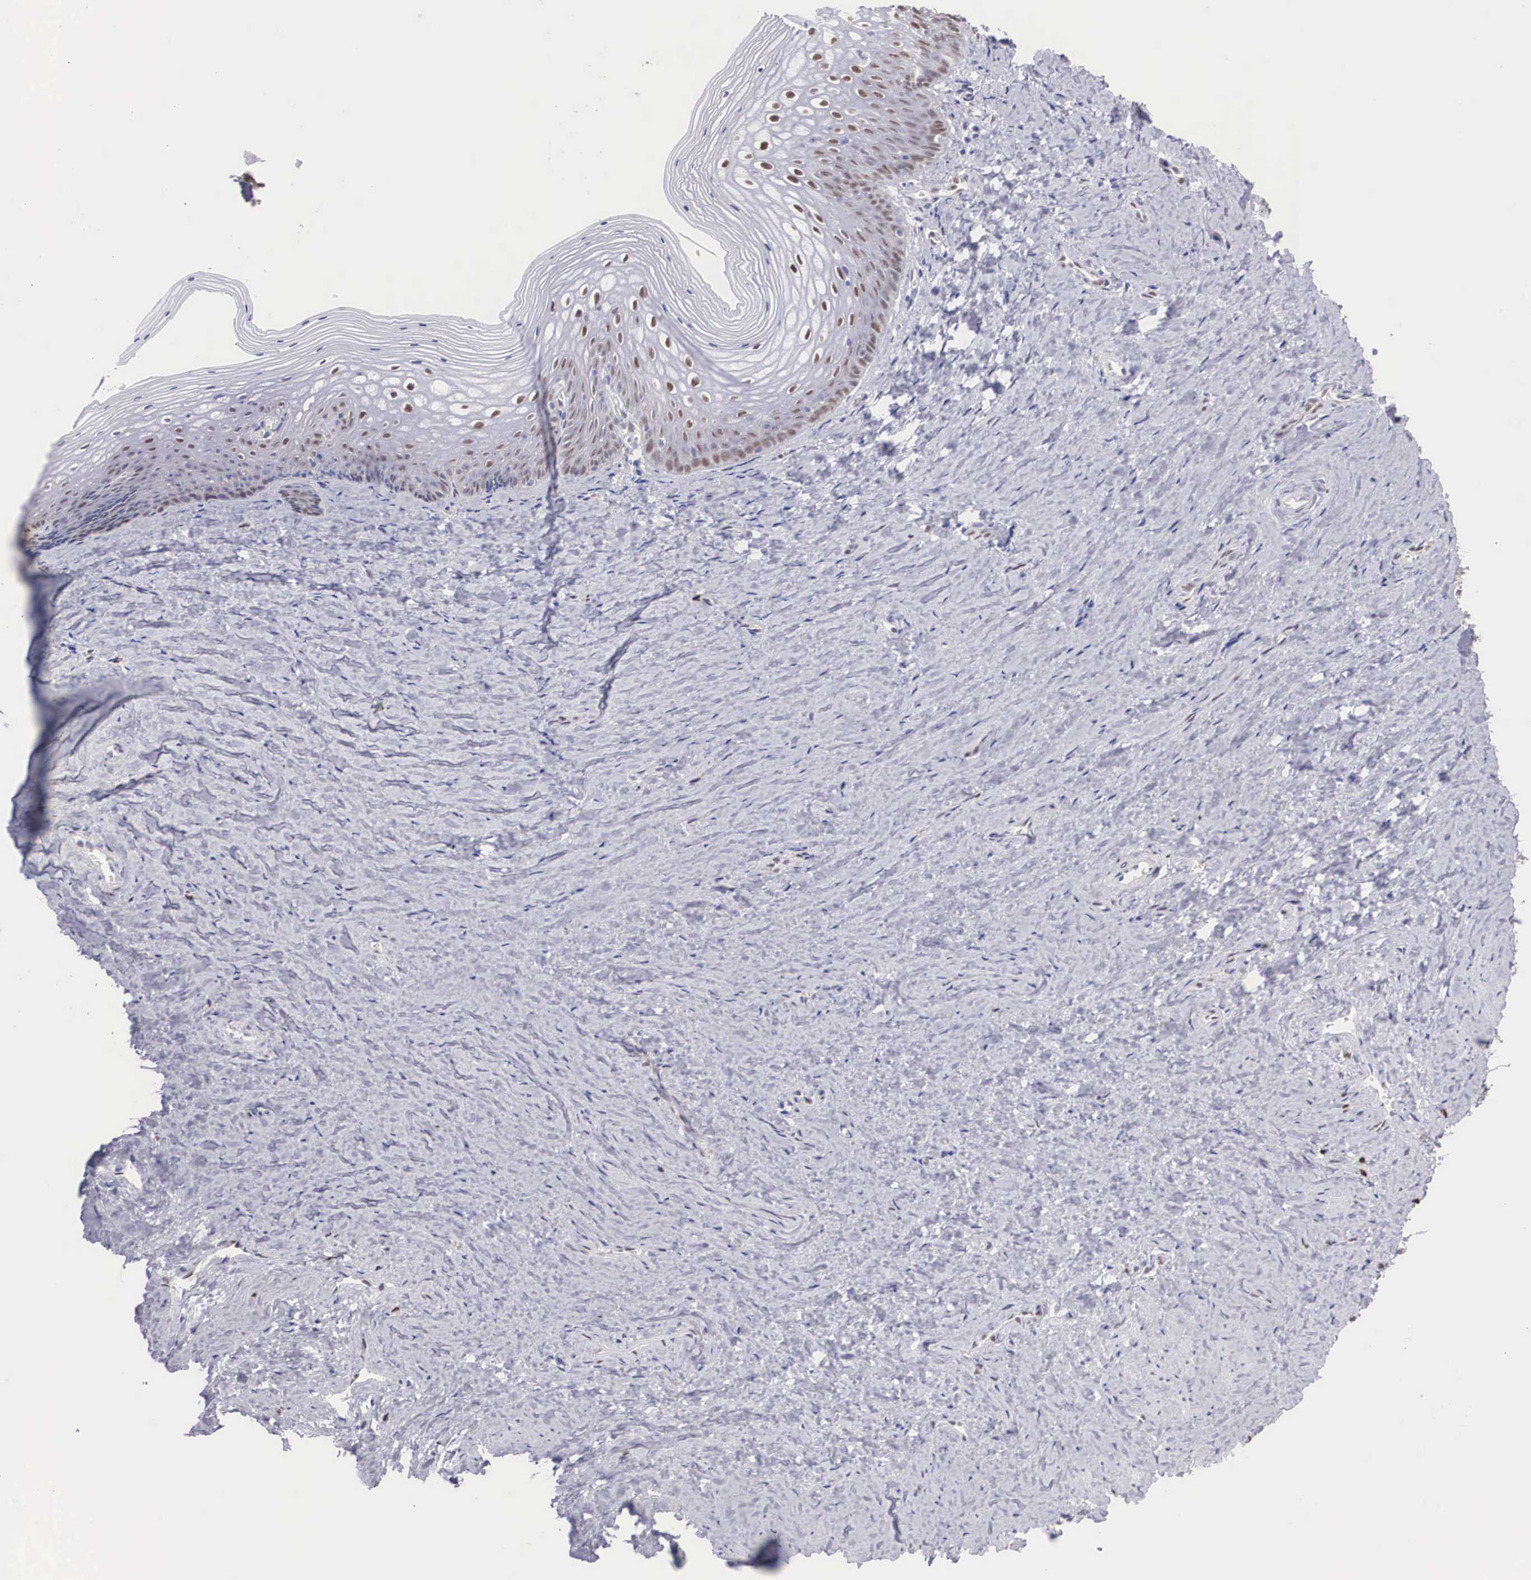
{"staining": {"intensity": "moderate", "quantity": "25%-75%", "location": "nuclear"}, "tissue": "vagina", "cell_type": "Squamous epithelial cells", "image_type": "normal", "snomed": [{"axis": "morphology", "description": "Normal tissue, NOS"}, {"axis": "topography", "description": "Vagina"}], "caption": "The photomicrograph exhibits immunohistochemical staining of normal vagina. There is moderate nuclear staining is seen in approximately 25%-75% of squamous epithelial cells. The staining was performed using DAB, with brown indicating positive protein expression. Nuclei are stained blue with hematoxylin.", "gene": "HMGN5", "patient": {"sex": "female", "age": 46}}